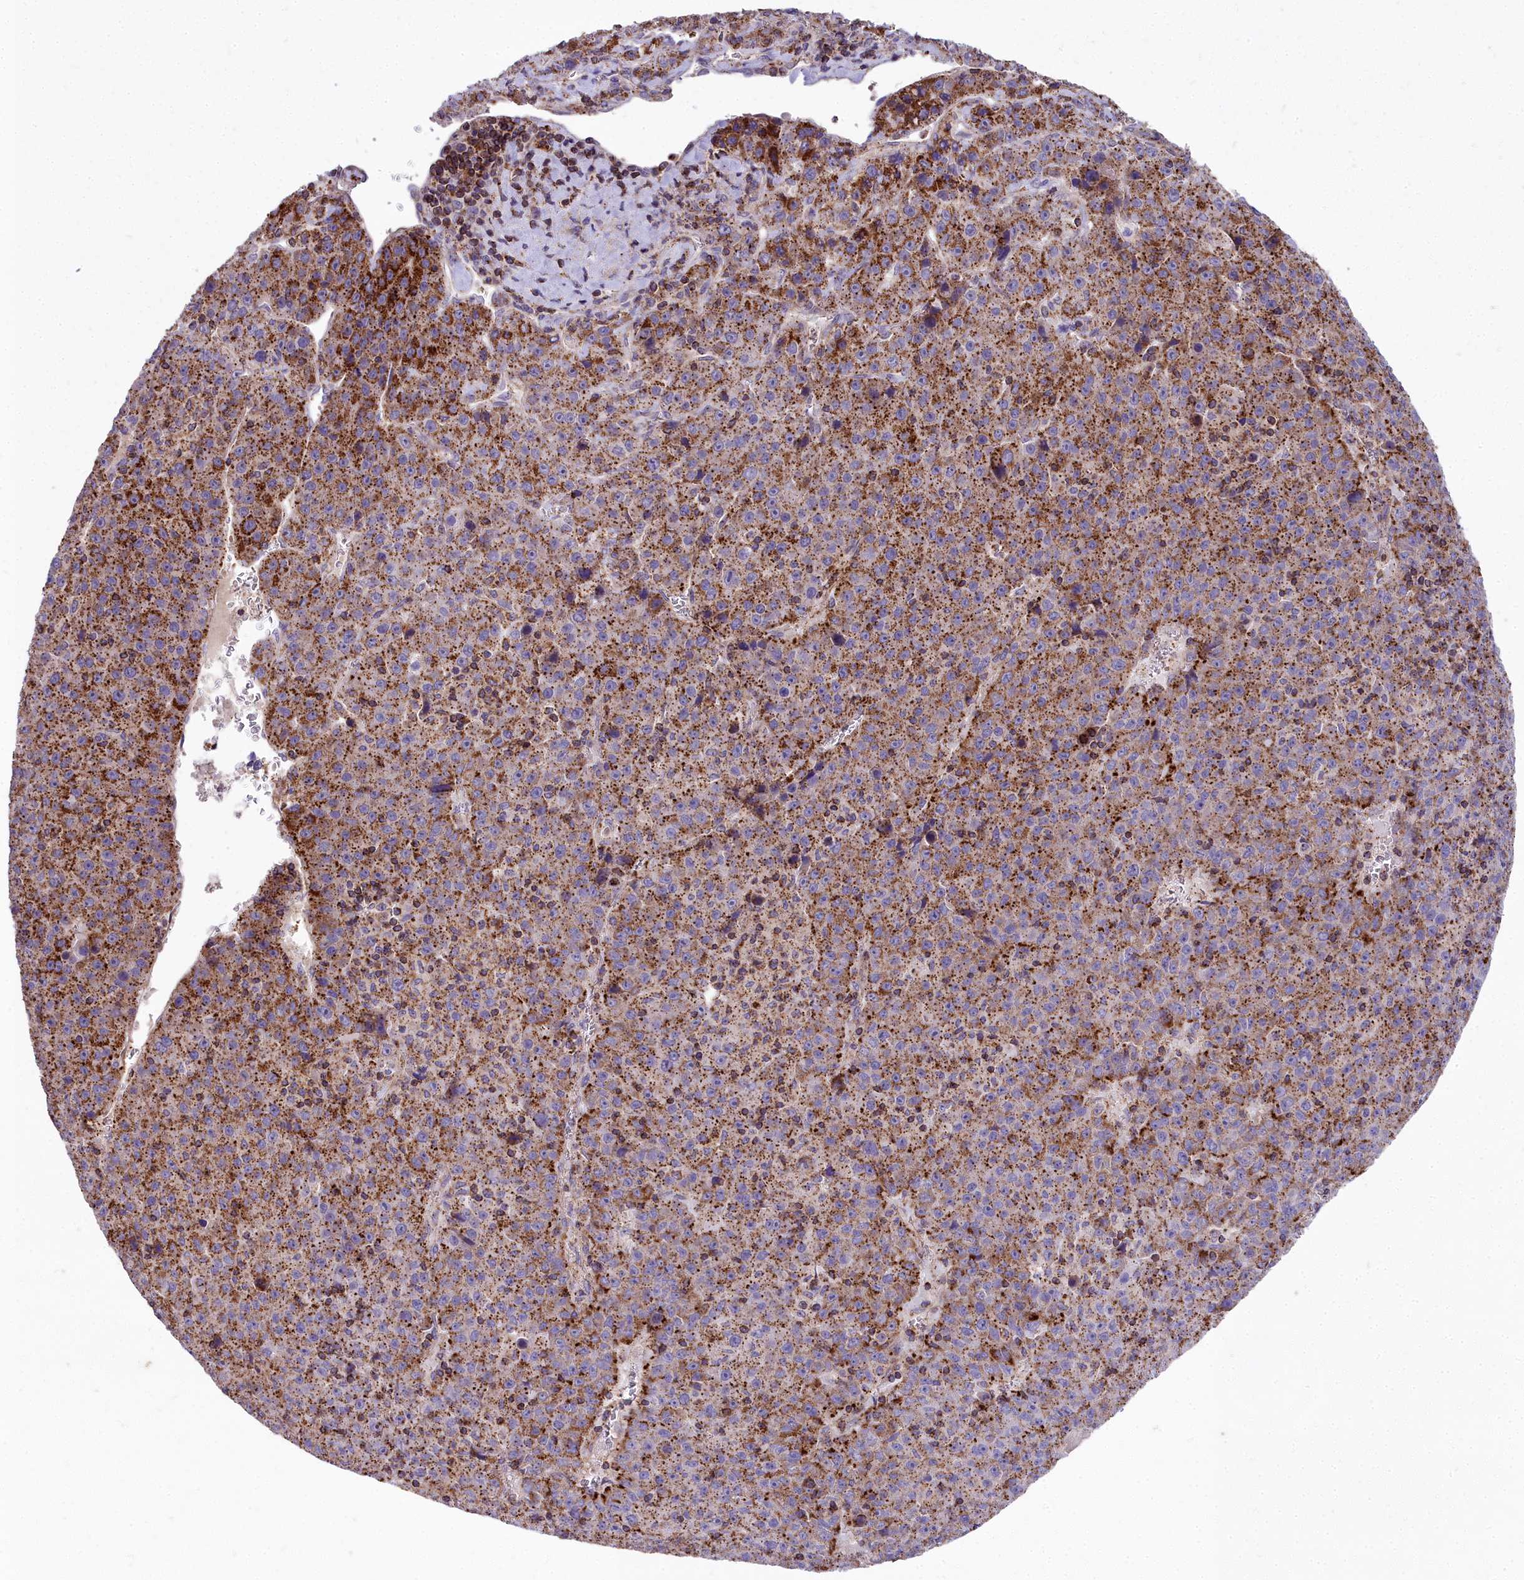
{"staining": {"intensity": "strong", "quantity": ">75%", "location": "cytoplasmic/membranous"}, "tissue": "liver cancer", "cell_type": "Tumor cells", "image_type": "cancer", "snomed": [{"axis": "morphology", "description": "Carcinoma, Hepatocellular, NOS"}, {"axis": "topography", "description": "Liver"}], "caption": "Tumor cells show high levels of strong cytoplasmic/membranous expression in approximately >75% of cells in human hepatocellular carcinoma (liver).", "gene": "FRMPD1", "patient": {"sex": "female", "age": 53}}